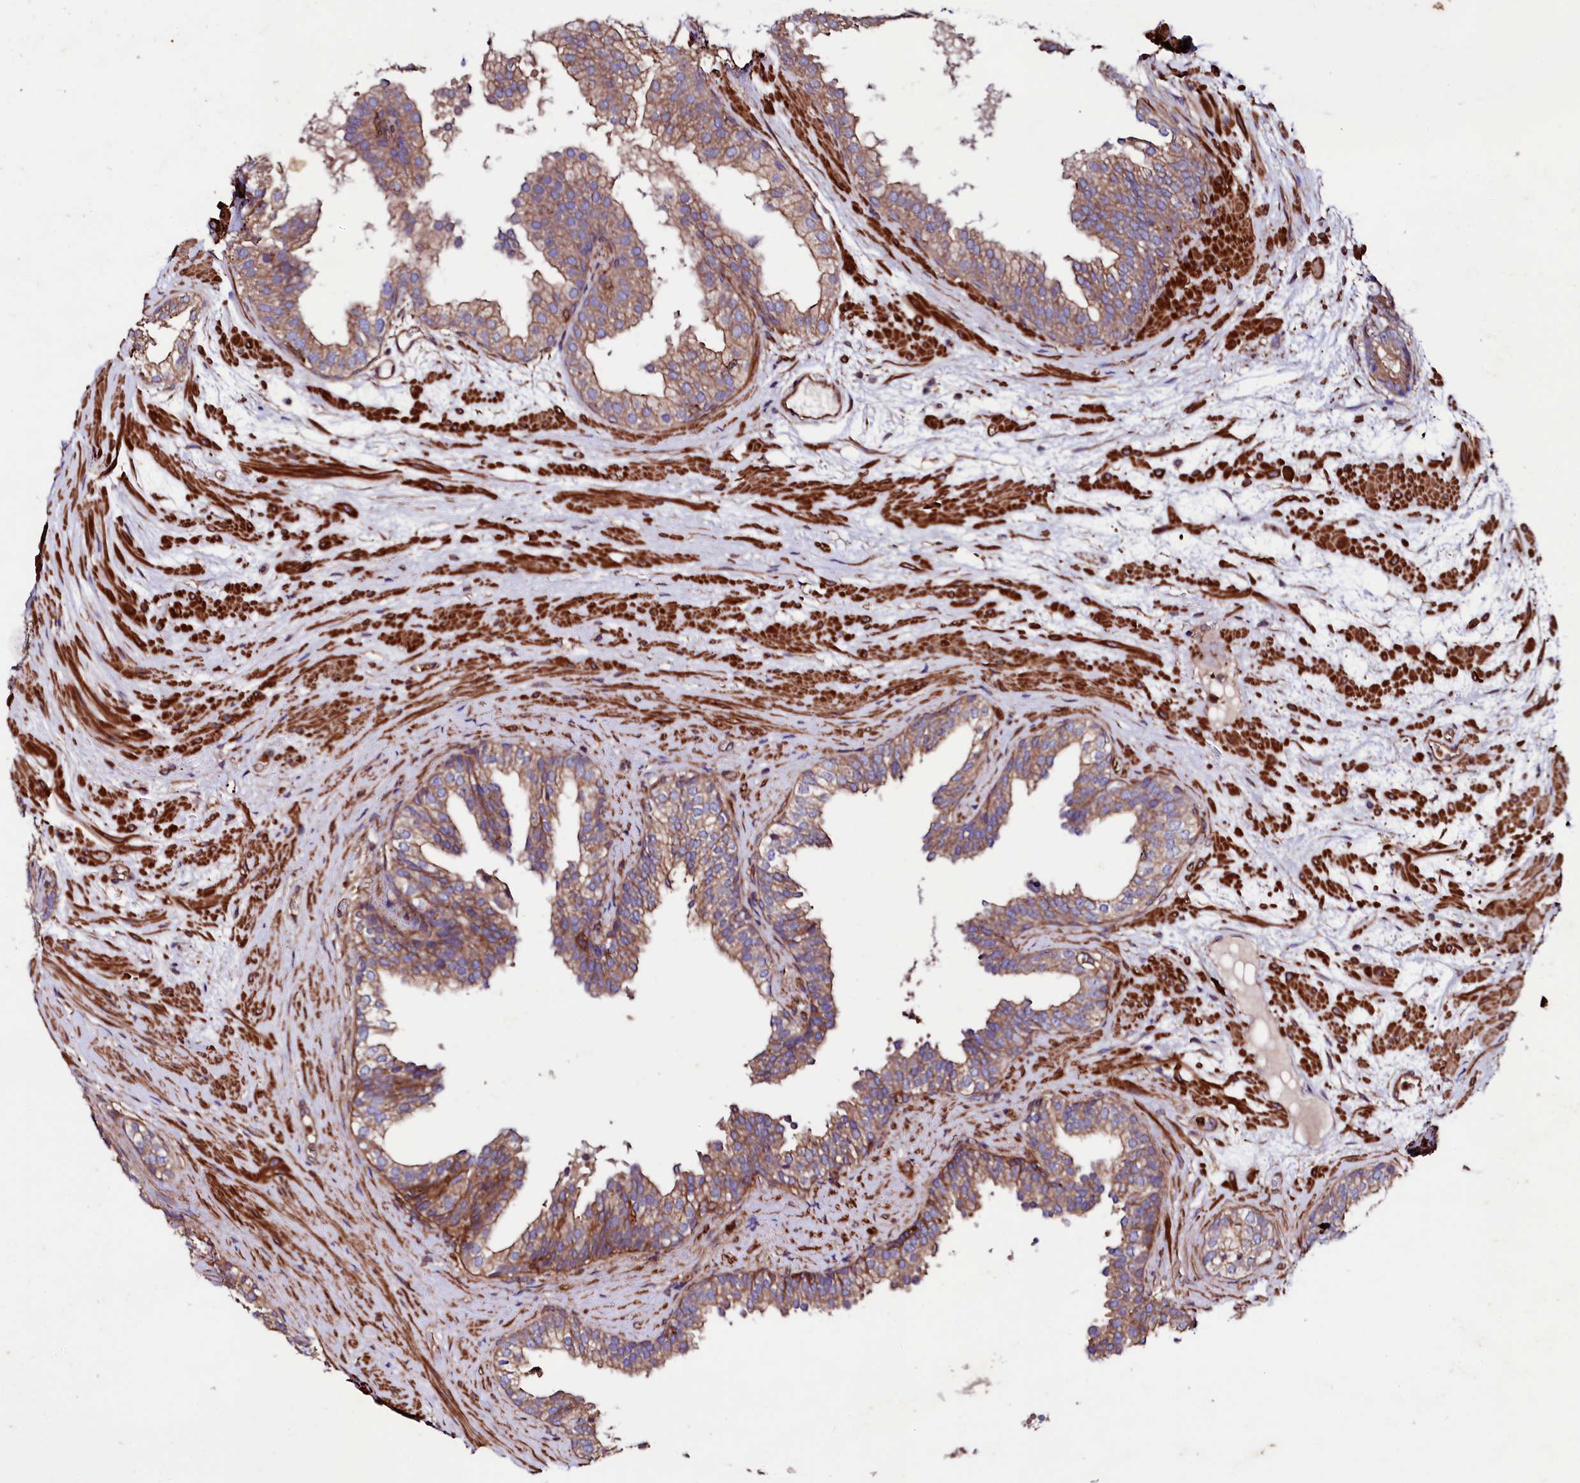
{"staining": {"intensity": "moderate", "quantity": ">75%", "location": "cytoplasmic/membranous"}, "tissue": "prostate cancer", "cell_type": "Tumor cells", "image_type": "cancer", "snomed": [{"axis": "morphology", "description": "Adenocarcinoma, High grade"}, {"axis": "topography", "description": "Prostate"}], "caption": "The immunohistochemical stain shows moderate cytoplasmic/membranous staining in tumor cells of prostate high-grade adenocarcinoma tissue.", "gene": "STAMBPL1", "patient": {"sex": "male", "age": 59}}